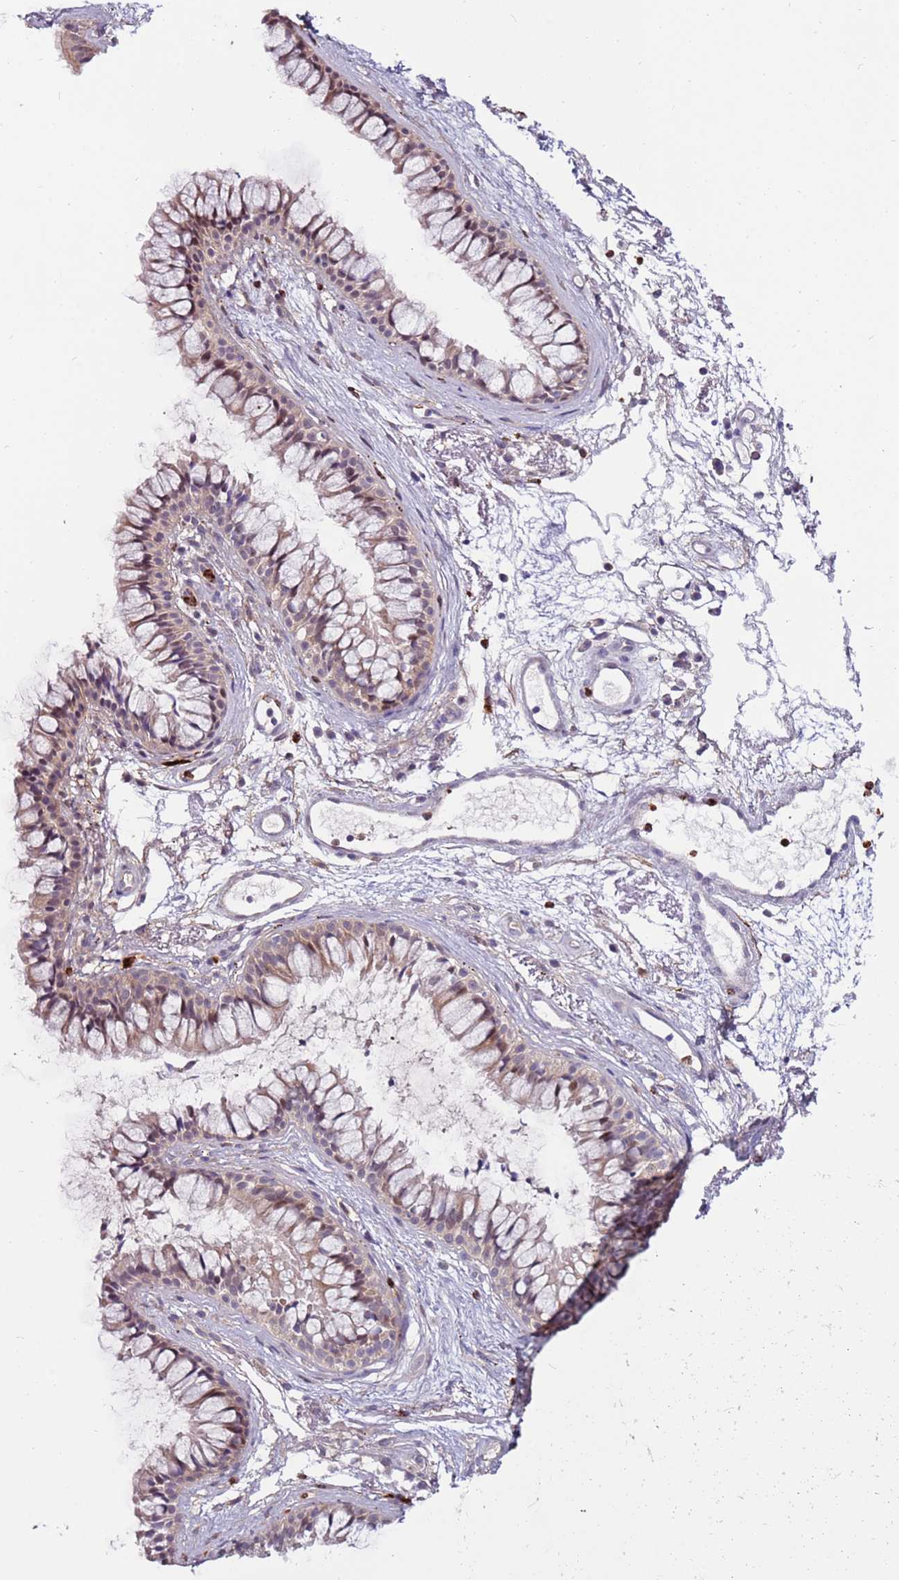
{"staining": {"intensity": "weak", "quantity": ">75%", "location": "cytoplasmic/membranous"}, "tissue": "nasopharynx", "cell_type": "Respiratory epithelial cells", "image_type": "normal", "snomed": [{"axis": "morphology", "description": "Normal tissue, NOS"}, {"axis": "topography", "description": "Nasopharynx"}], "caption": "Weak cytoplasmic/membranous expression is appreciated in approximately >75% of respiratory epithelial cells in normal nasopharynx.", "gene": "MTG2", "patient": {"sex": "male", "age": 82}}